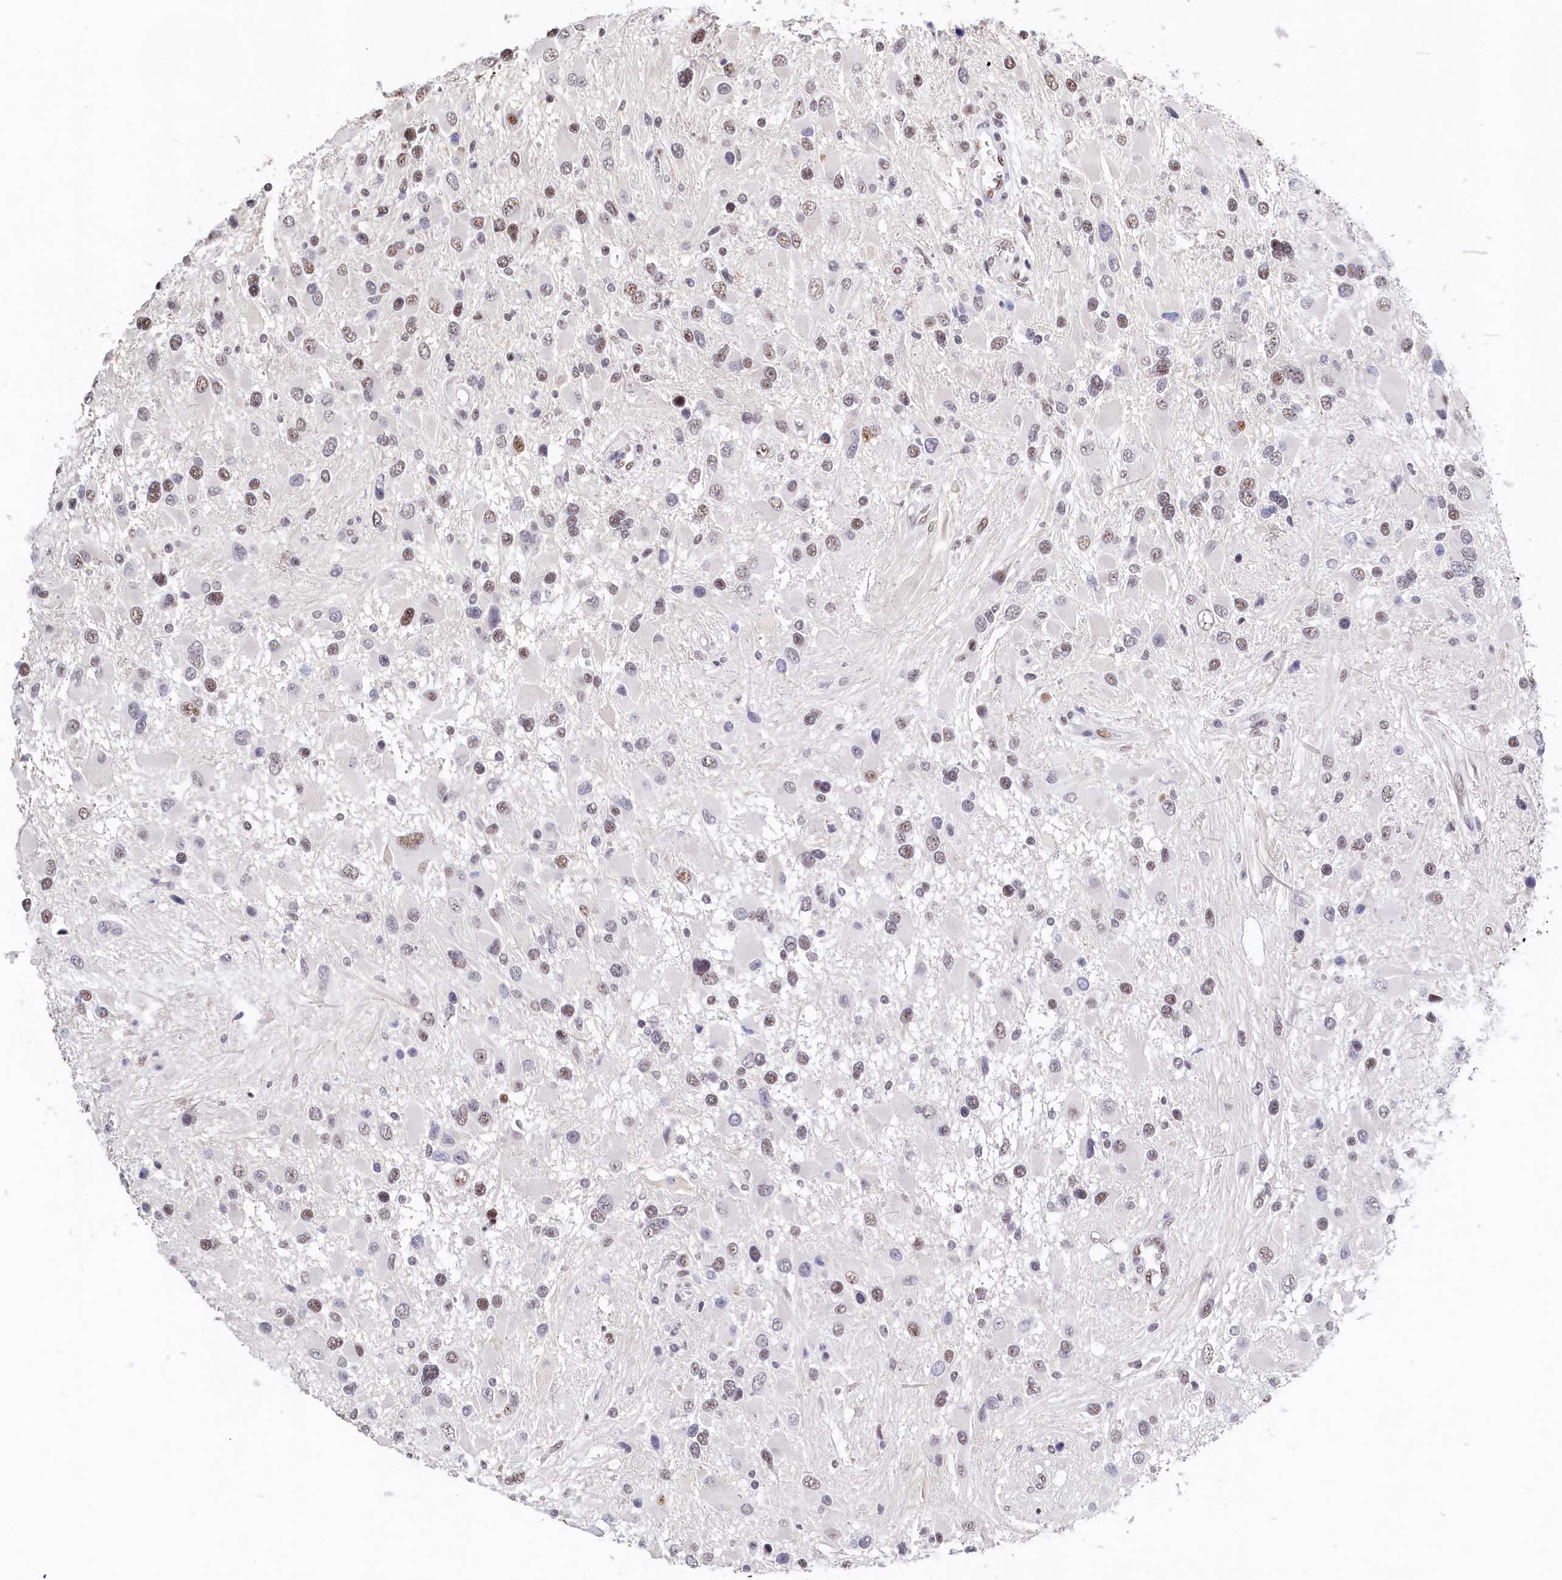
{"staining": {"intensity": "weak", "quantity": "25%-75%", "location": "nuclear"}, "tissue": "glioma", "cell_type": "Tumor cells", "image_type": "cancer", "snomed": [{"axis": "morphology", "description": "Glioma, malignant, High grade"}, {"axis": "topography", "description": "Brain"}], "caption": "The immunohistochemical stain highlights weak nuclear staining in tumor cells of malignant high-grade glioma tissue. Using DAB (3,3'-diaminobenzidine) (brown) and hematoxylin (blue) stains, captured at high magnification using brightfield microscopy.", "gene": "MOSPD3", "patient": {"sex": "male", "age": 53}}